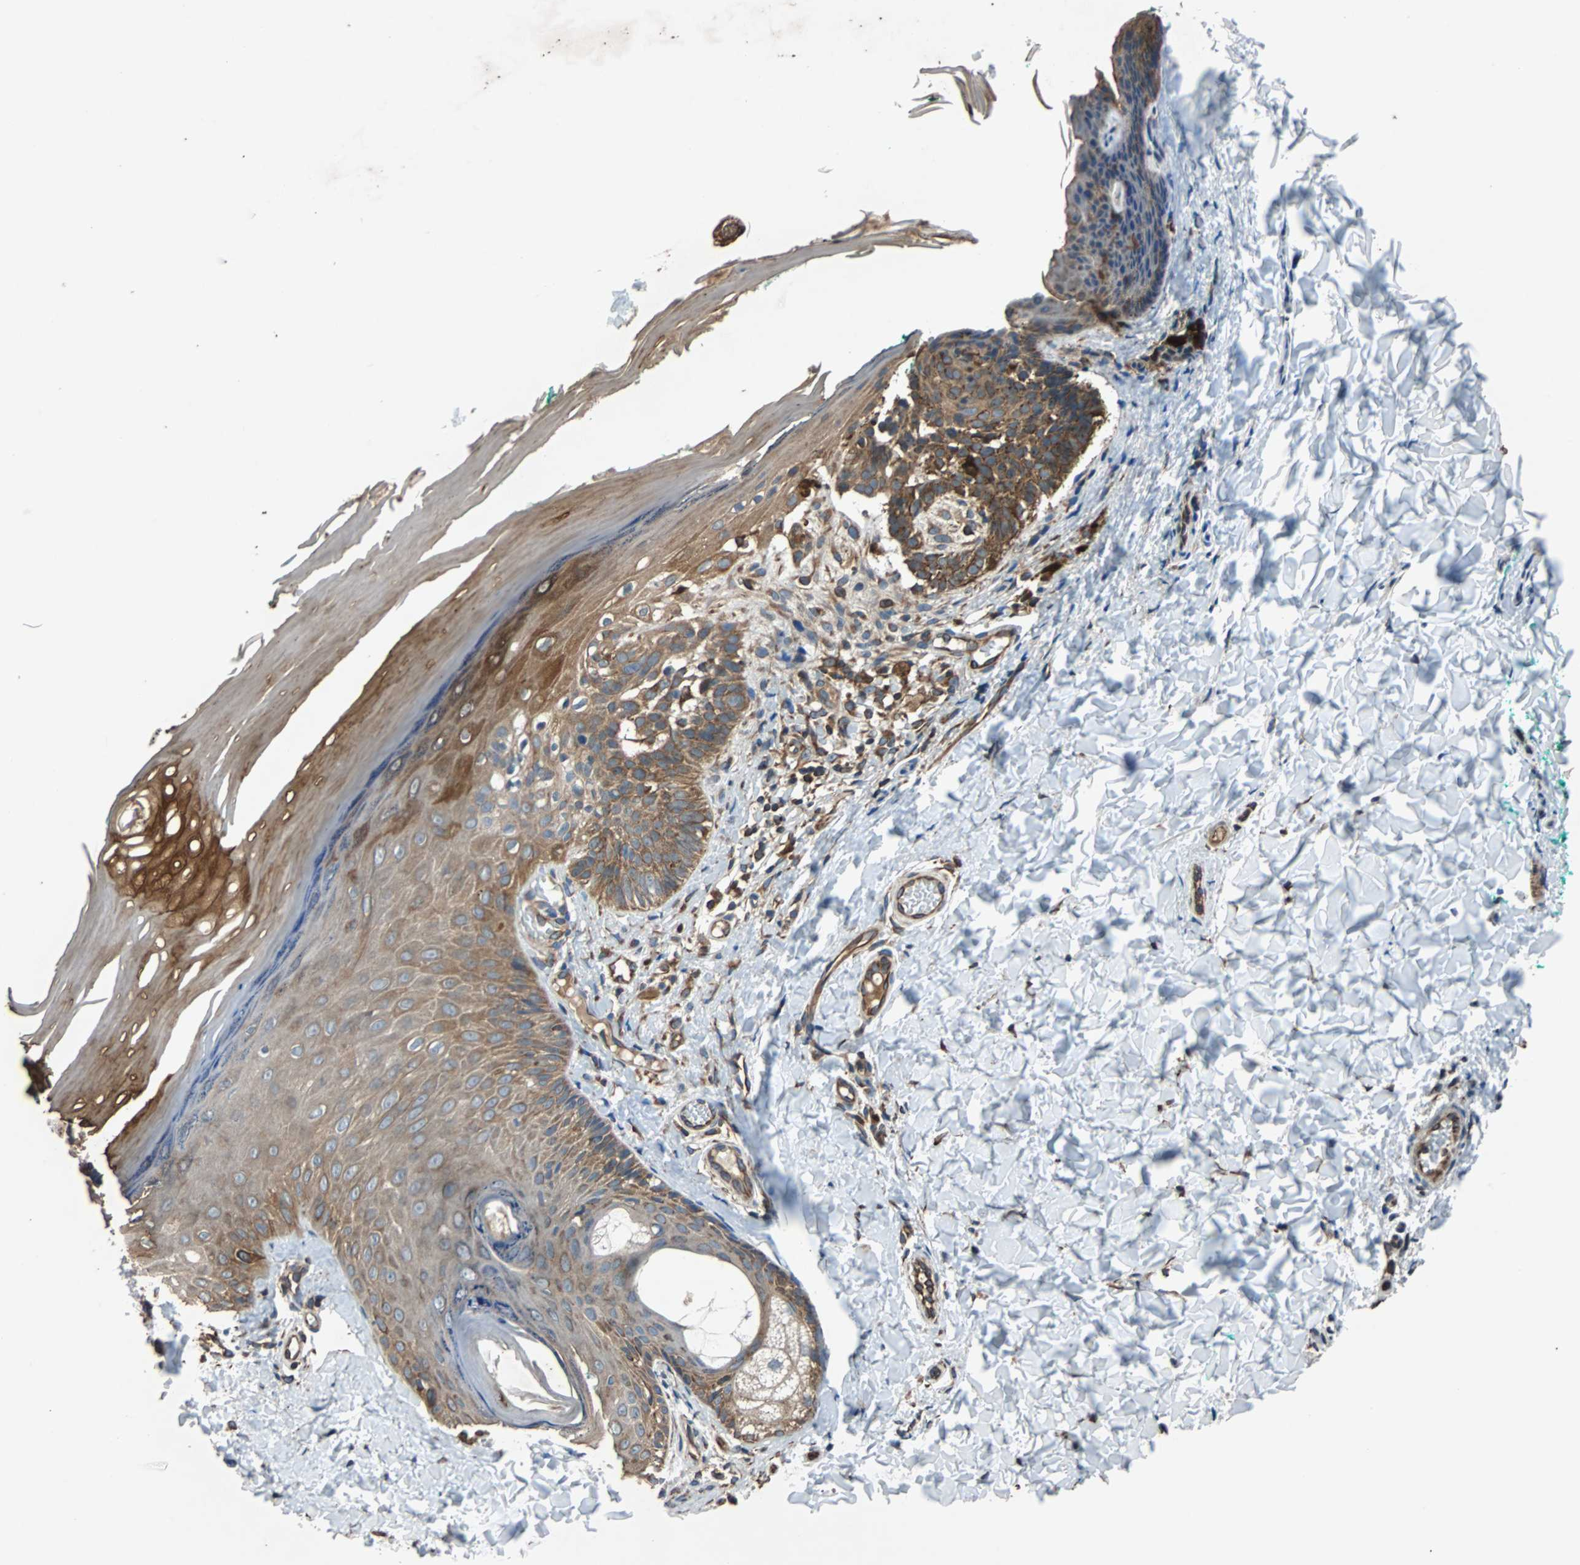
{"staining": {"intensity": "negative", "quantity": "none", "location": "none"}, "tissue": "skin", "cell_type": "Fibroblasts", "image_type": "normal", "snomed": [{"axis": "morphology", "description": "Normal tissue, NOS"}, {"axis": "topography", "description": "Skin"}], "caption": "Micrograph shows no significant protein staining in fibroblasts of unremarkable skin.", "gene": "ACTR3", "patient": {"sex": "male", "age": 26}}